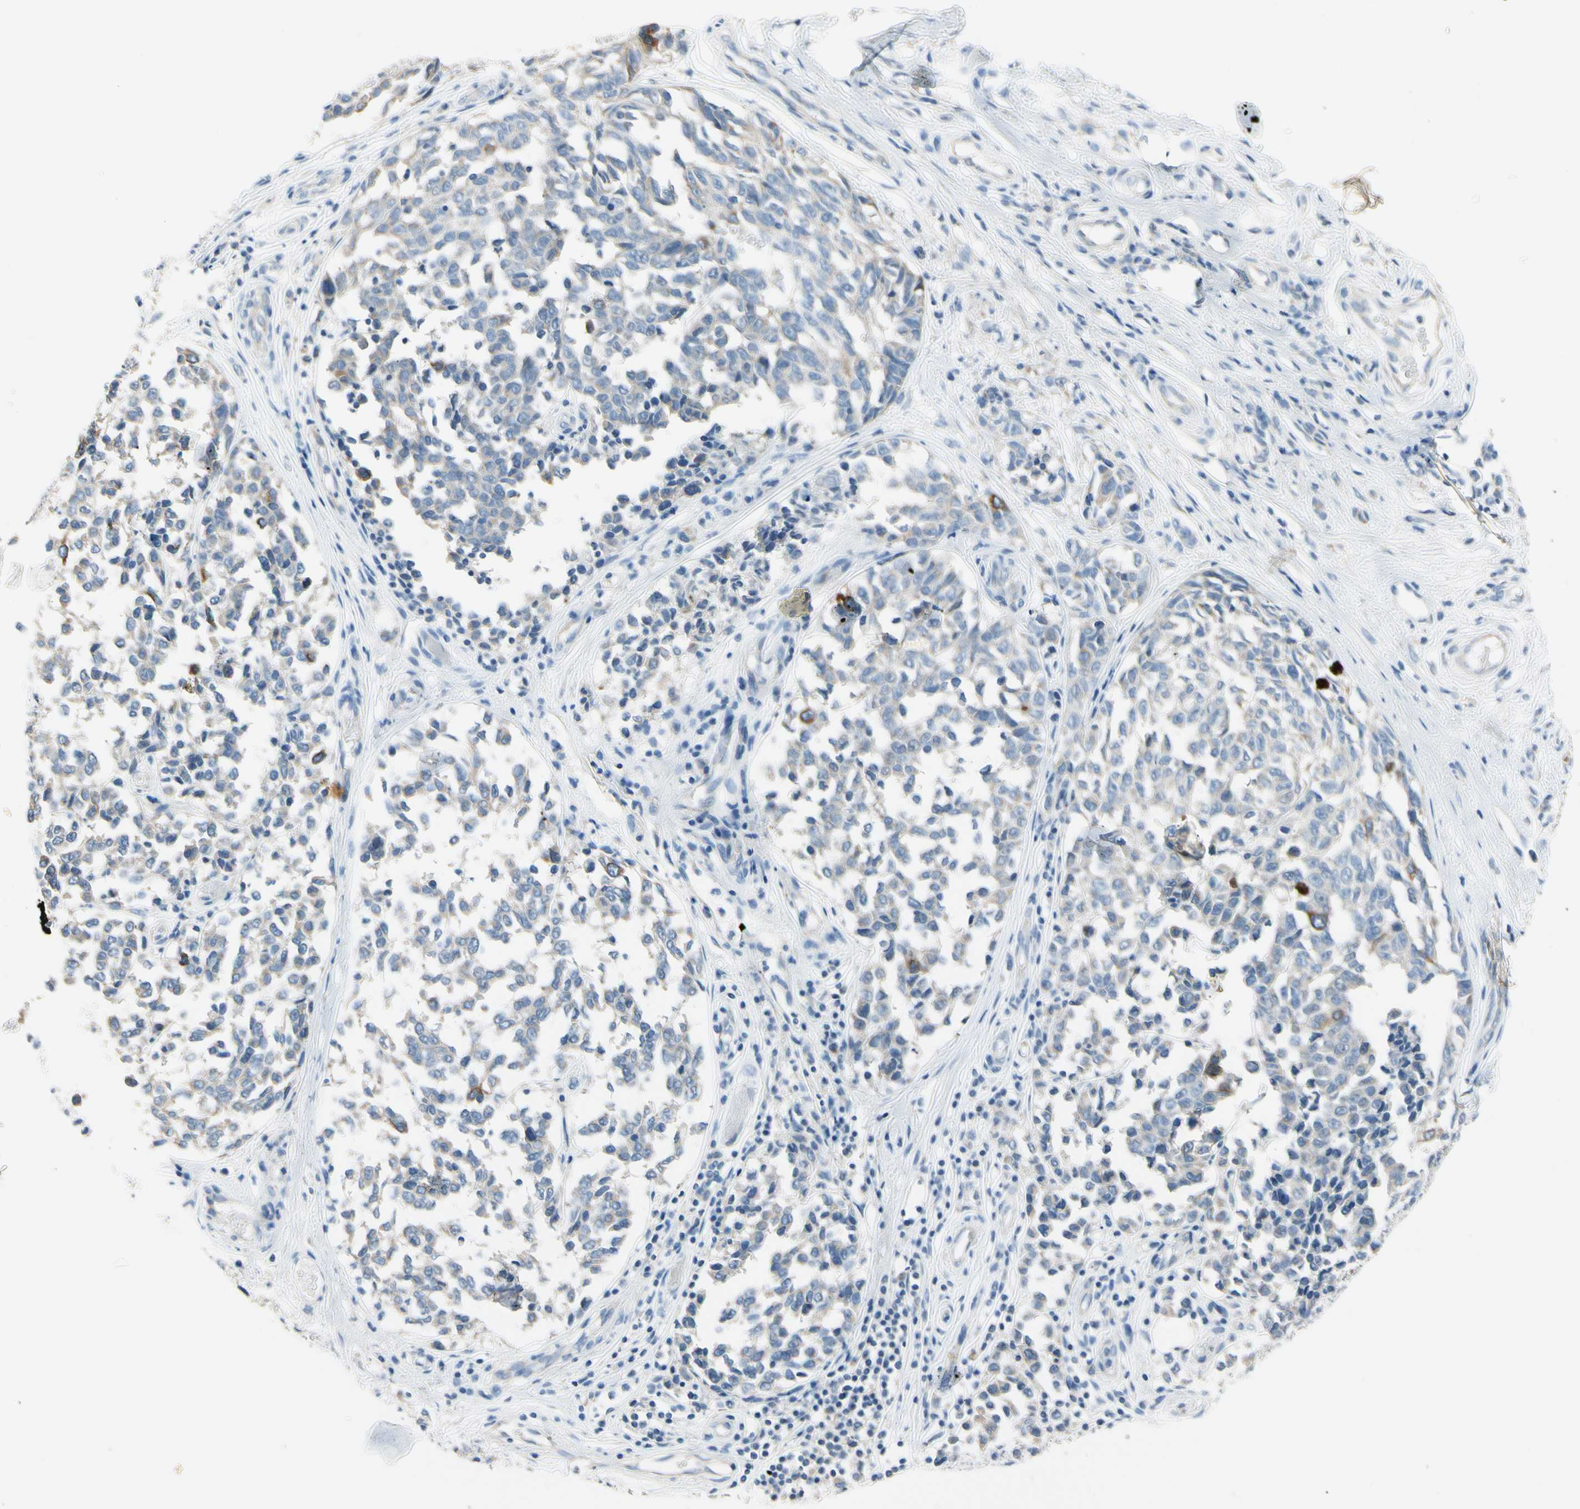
{"staining": {"intensity": "weak", "quantity": "<25%", "location": "cytoplasmic/membranous"}, "tissue": "melanoma", "cell_type": "Tumor cells", "image_type": "cancer", "snomed": [{"axis": "morphology", "description": "Malignant melanoma, NOS"}, {"axis": "topography", "description": "Skin"}], "caption": "Immunohistochemistry micrograph of human melanoma stained for a protein (brown), which exhibits no positivity in tumor cells.", "gene": "CKAP2", "patient": {"sex": "female", "age": 64}}